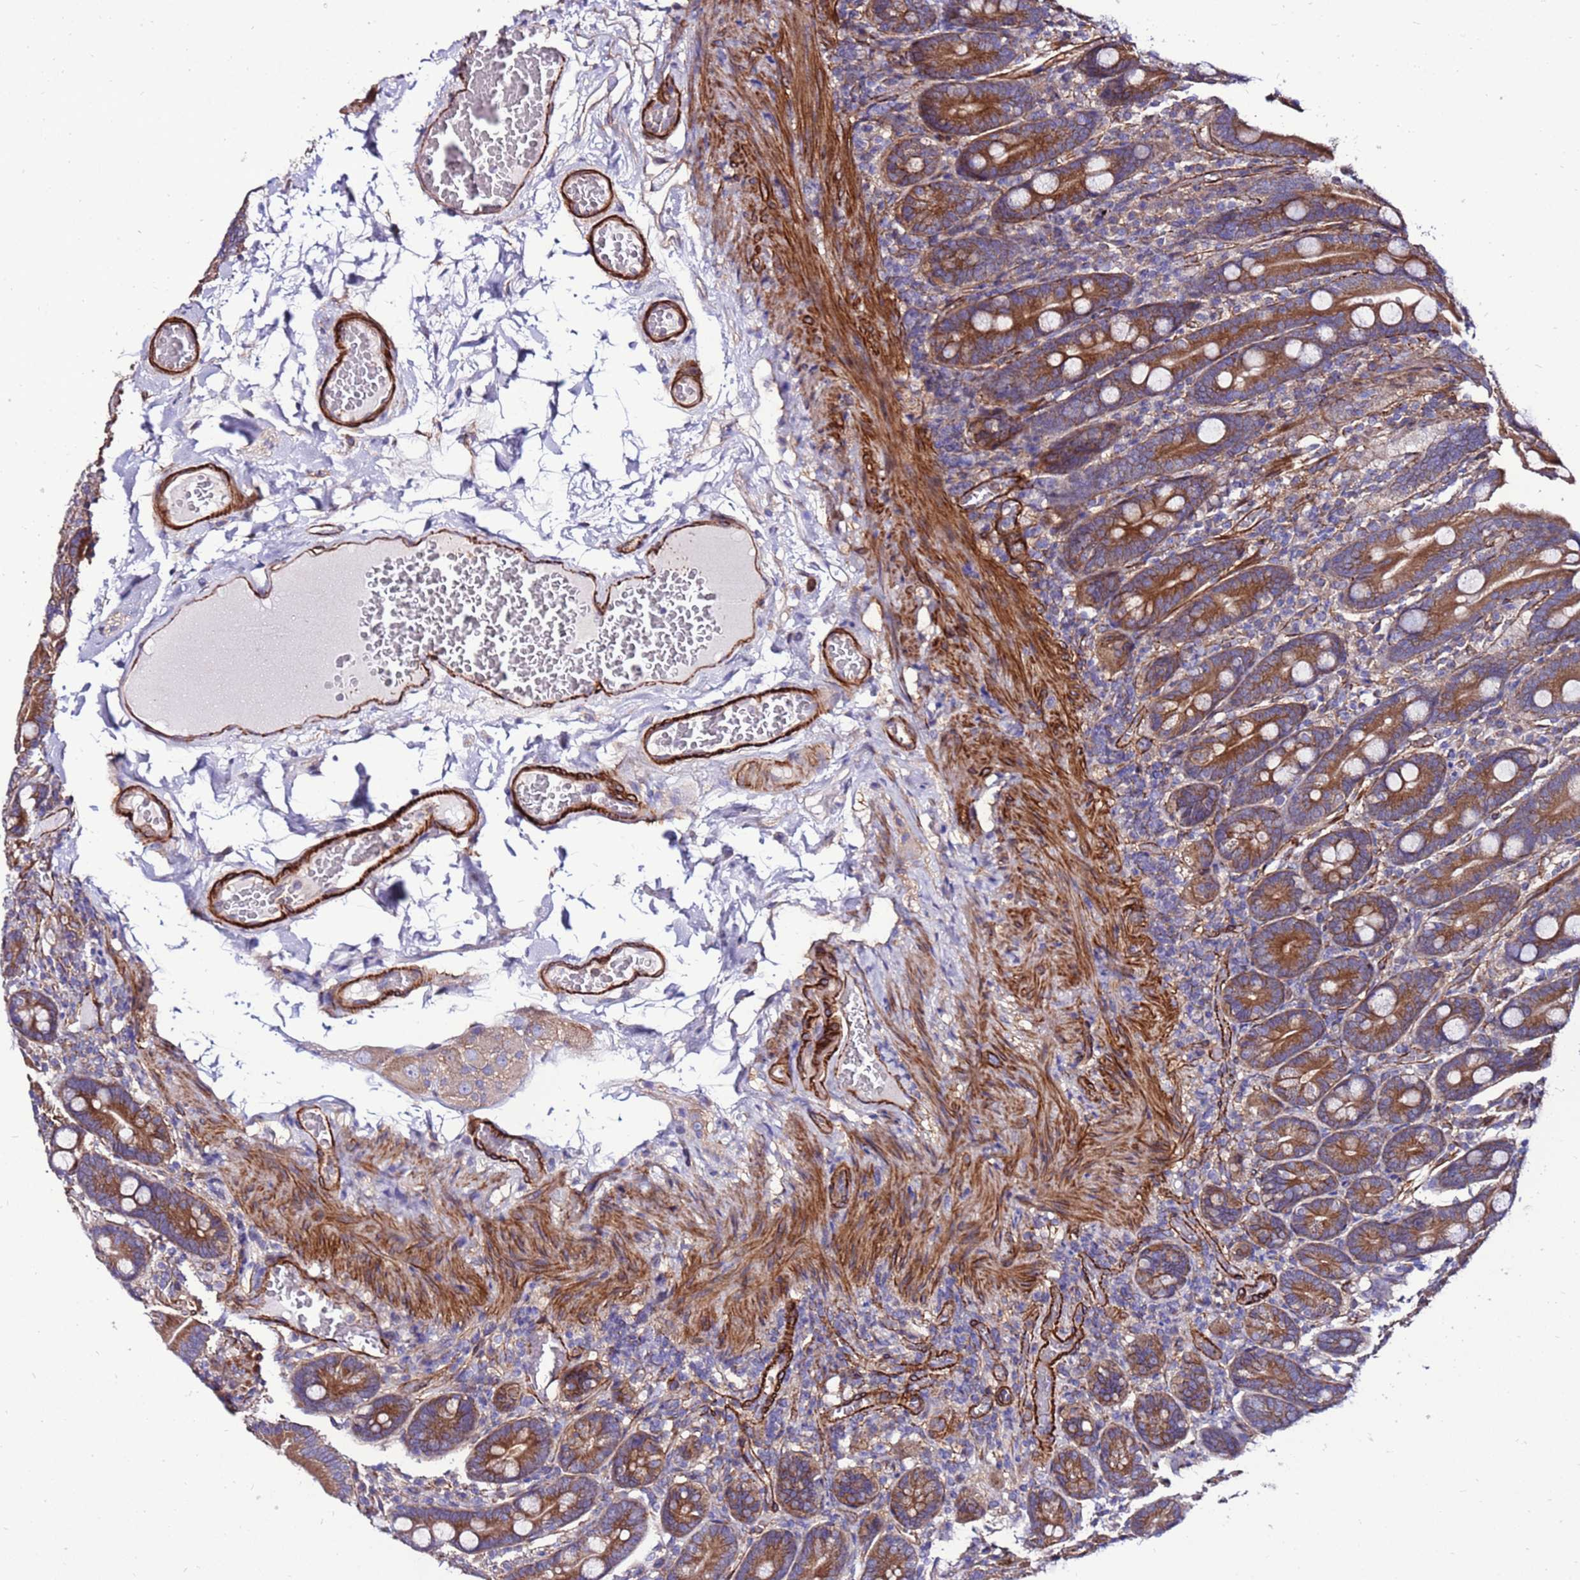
{"staining": {"intensity": "strong", "quantity": ">75%", "location": "cytoplasmic/membranous"}, "tissue": "duodenum", "cell_type": "Glandular cells", "image_type": "normal", "snomed": [{"axis": "morphology", "description": "Normal tissue, NOS"}, {"axis": "topography", "description": "Duodenum"}], "caption": "Unremarkable duodenum exhibits strong cytoplasmic/membranous expression in about >75% of glandular cells.", "gene": "EI24", "patient": {"sex": "female", "age": 62}}